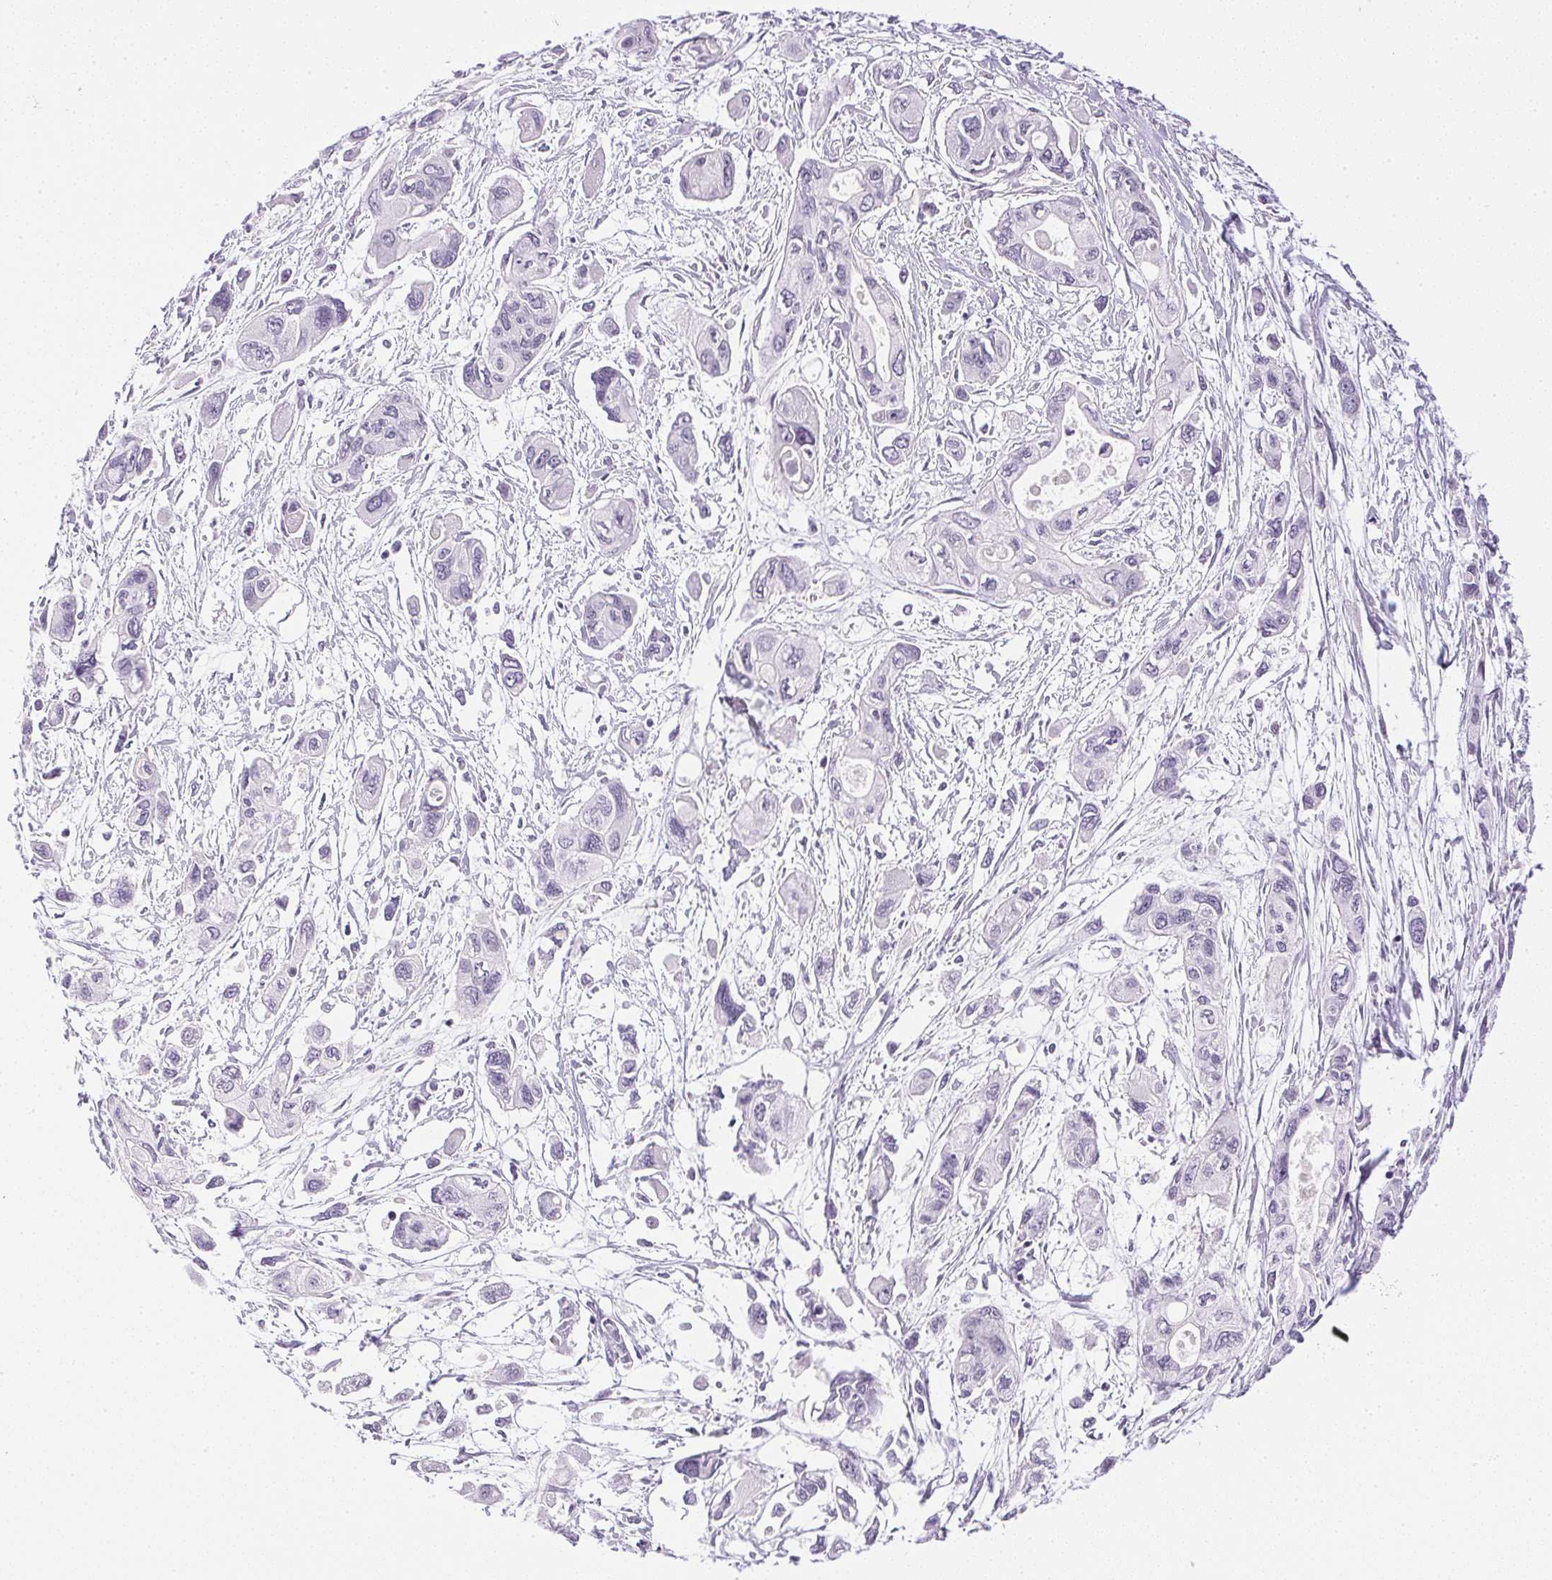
{"staining": {"intensity": "negative", "quantity": "none", "location": "none"}, "tissue": "pancreatic cancer", "cell_type": "Tumor cells", "image_type": "cancer", "snomed": [{"axis": "morphology", "description": "Adenocarcinoma, NOS"}, {"axis": "topography", "description": "Pancreas"}], "caption": "Tumor cells are negative for brown protein staining in pancreatic cancer.", "gene": "CPB1", "patient": {"sex": "female", "age": 47}}